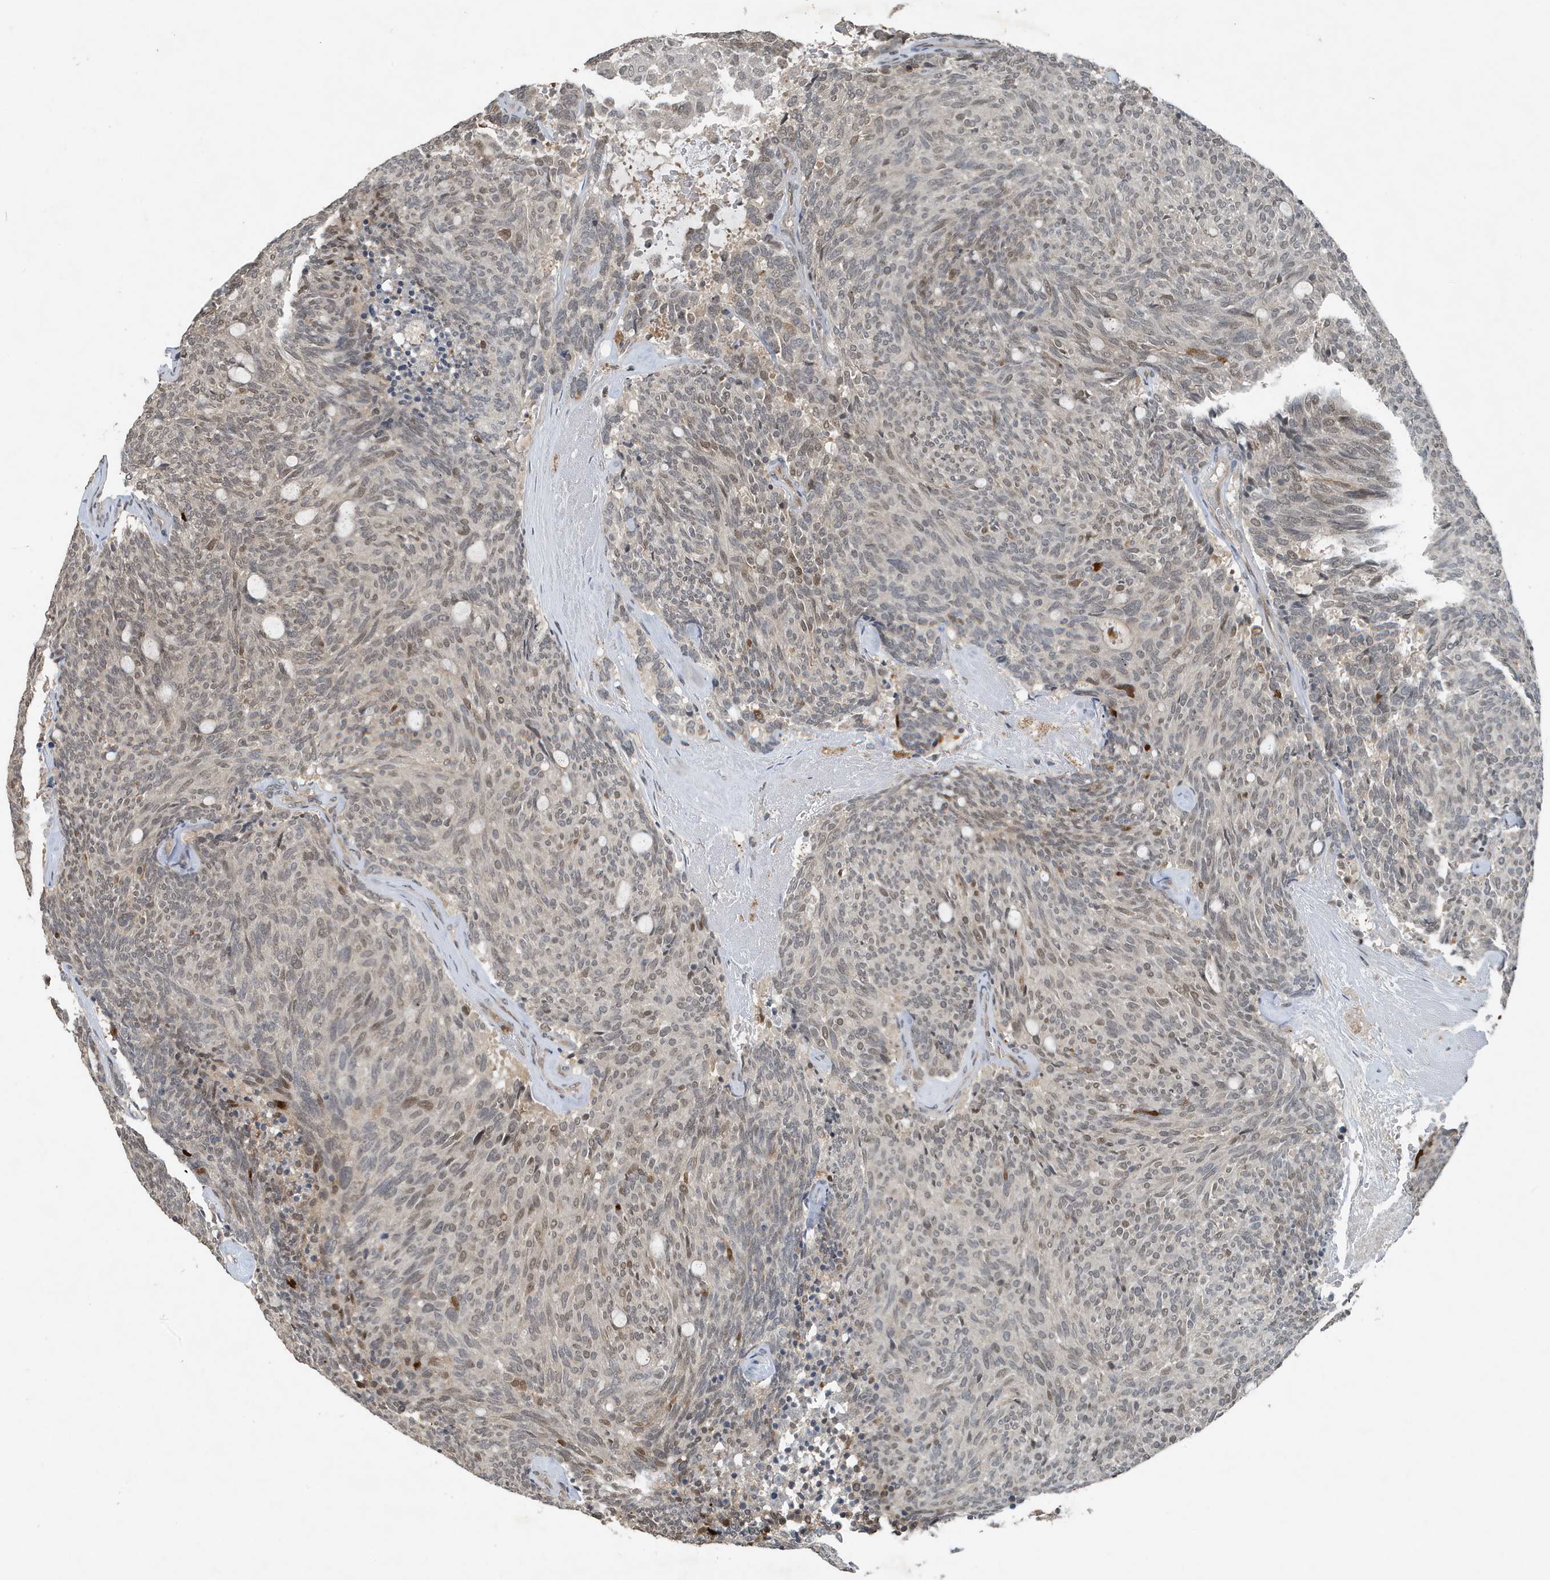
{"staining": {"intensity": "weak", "quantity": "25%-75%", "location": "nuclear"}, "tissue": "carcinoid", "cell_type": "Tumor cells", "image_type": "cancer", "snomed": [{"axis": "morphology", "description": "Carcinoid, malignant, NOS"}, {"axis": "topography", "description": "Pancreas"}], "caption": "Immunohistochemistry (IHC) of human carcinoid displays low levels of weak nuclear positivity in about 25%-75% of tumor cells.", "gene": "HSPA1A", "patient": {"sex": "female", "age": 54}}